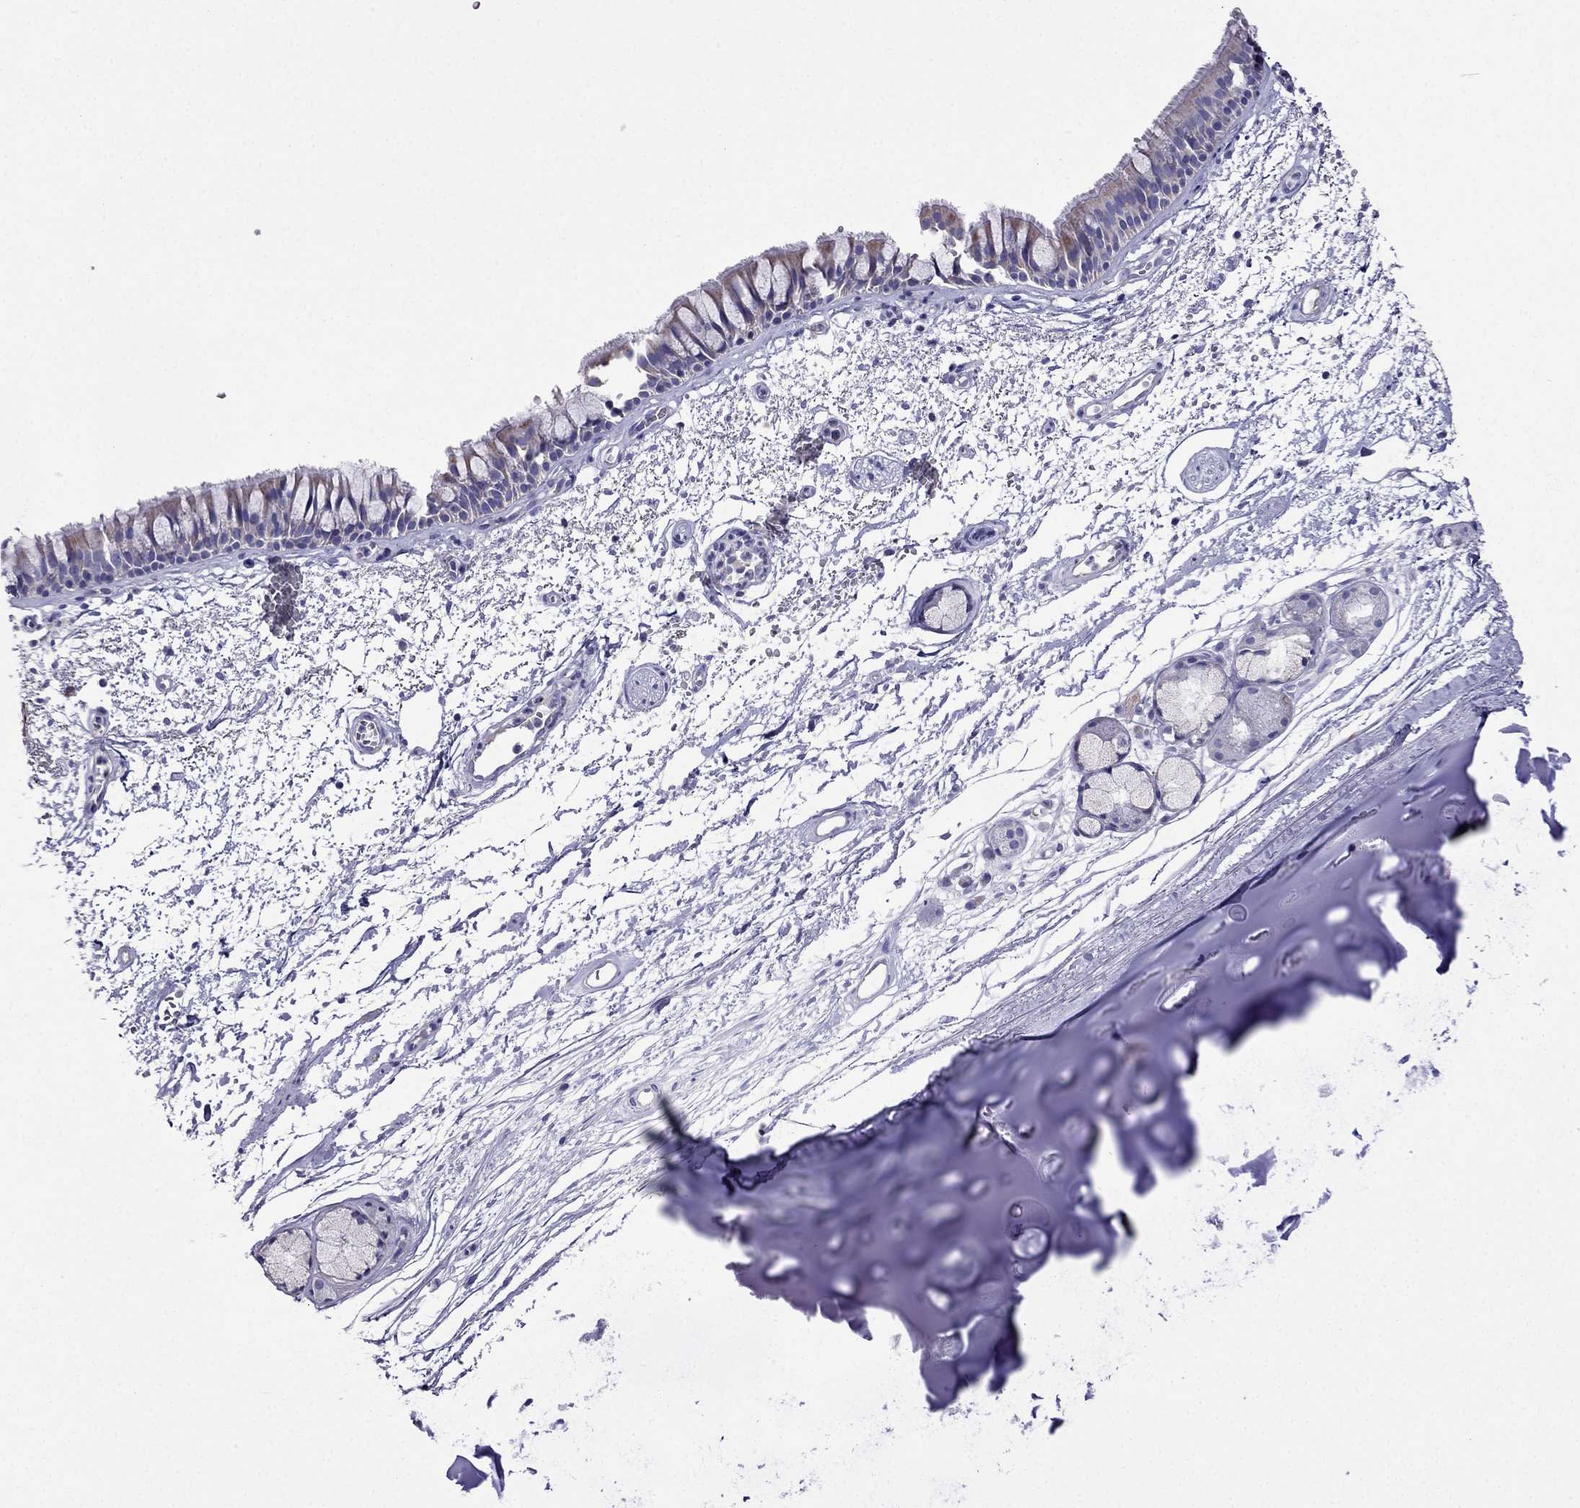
{"staining": {"intensity": "weak", "quantity": "25%-75%", "location": "cytoplasmic/membranous"}, "tissue": "bronchus", "cell_type": "Respiratory epithelial cells", "image_type": "normal", "snomed": [{"axis": "morphology", "description": "Normal tissue, NOS"}, {"axis": "topography", "description": "Cartilage tissue"}, {"axis": "topography", "description": "Bronchus"}], "caption": "Bronchus stained with immunohistochemistry reveals weak cytoplasmic/membranous staining in about 25%-75% of respiratory epithelial cells. Nuclei are stained in blue.", "gene": "DSC1", "patient": {"sex": "male", "age": 66}}